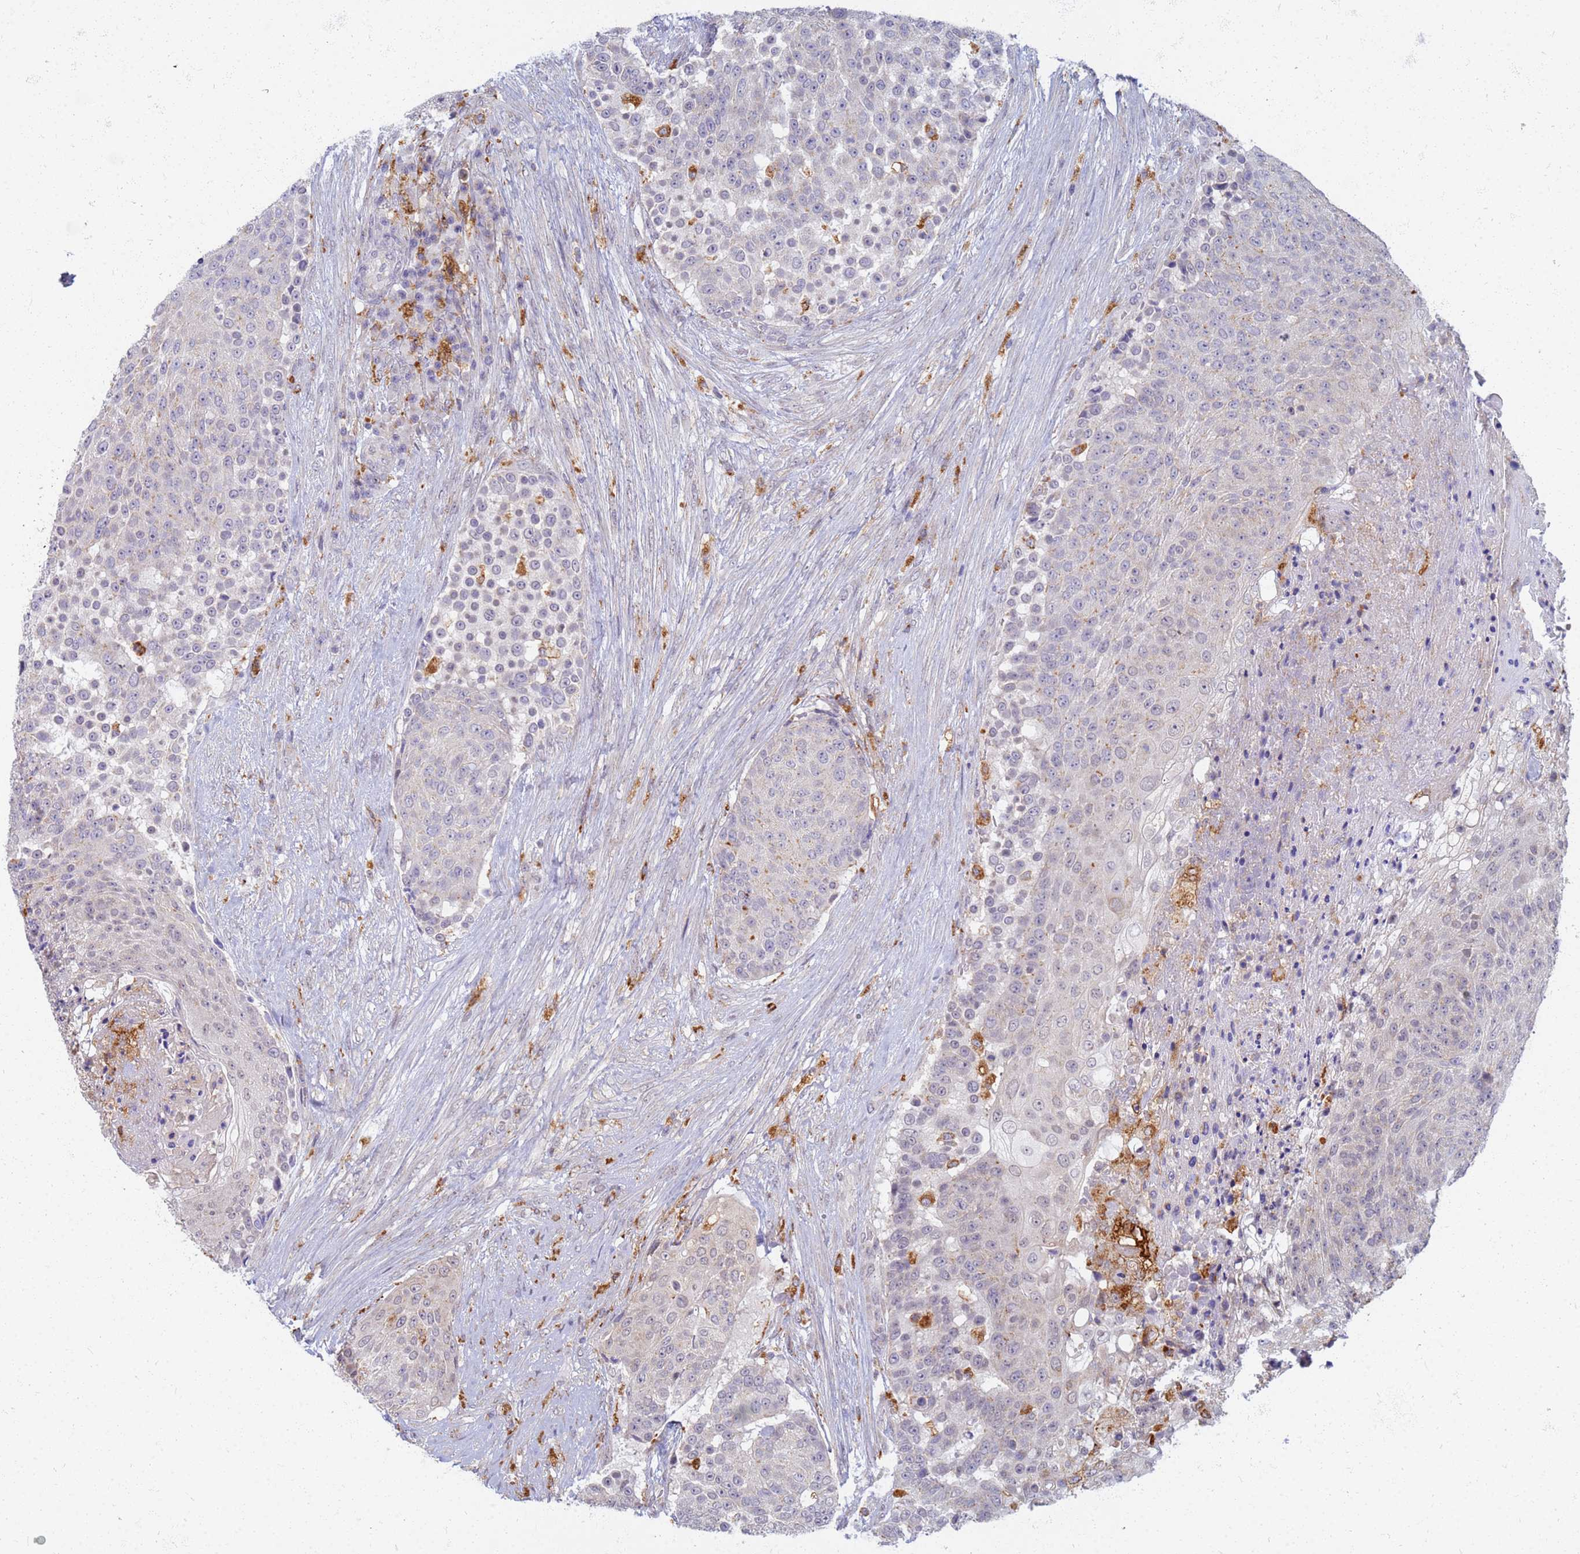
{"staining": {"intensity": "weak", "quantity": "<25%", "location": "cytoplasmic/membranous"}, "tissue": "urothelial cancer", "cell_type": "Tumor cells", "image_type": "cancer", "snomed": [{"axis": "morphology", "description": "Urothelial carcinoma, High grade"}, {"axis": "topography", "description": "Urinary bladder"}], "caption": "This is a image of immunohistochemistry staining of urothelial cancer, which shows no staining in tumor cells. (DAB (3,3'-diaminobenzidine) immunohistochemistry (IHC) with hematoxylin counter stain).", "gene": "ATP6V1E1", "patient": {"sex": "female", "age": 63}}